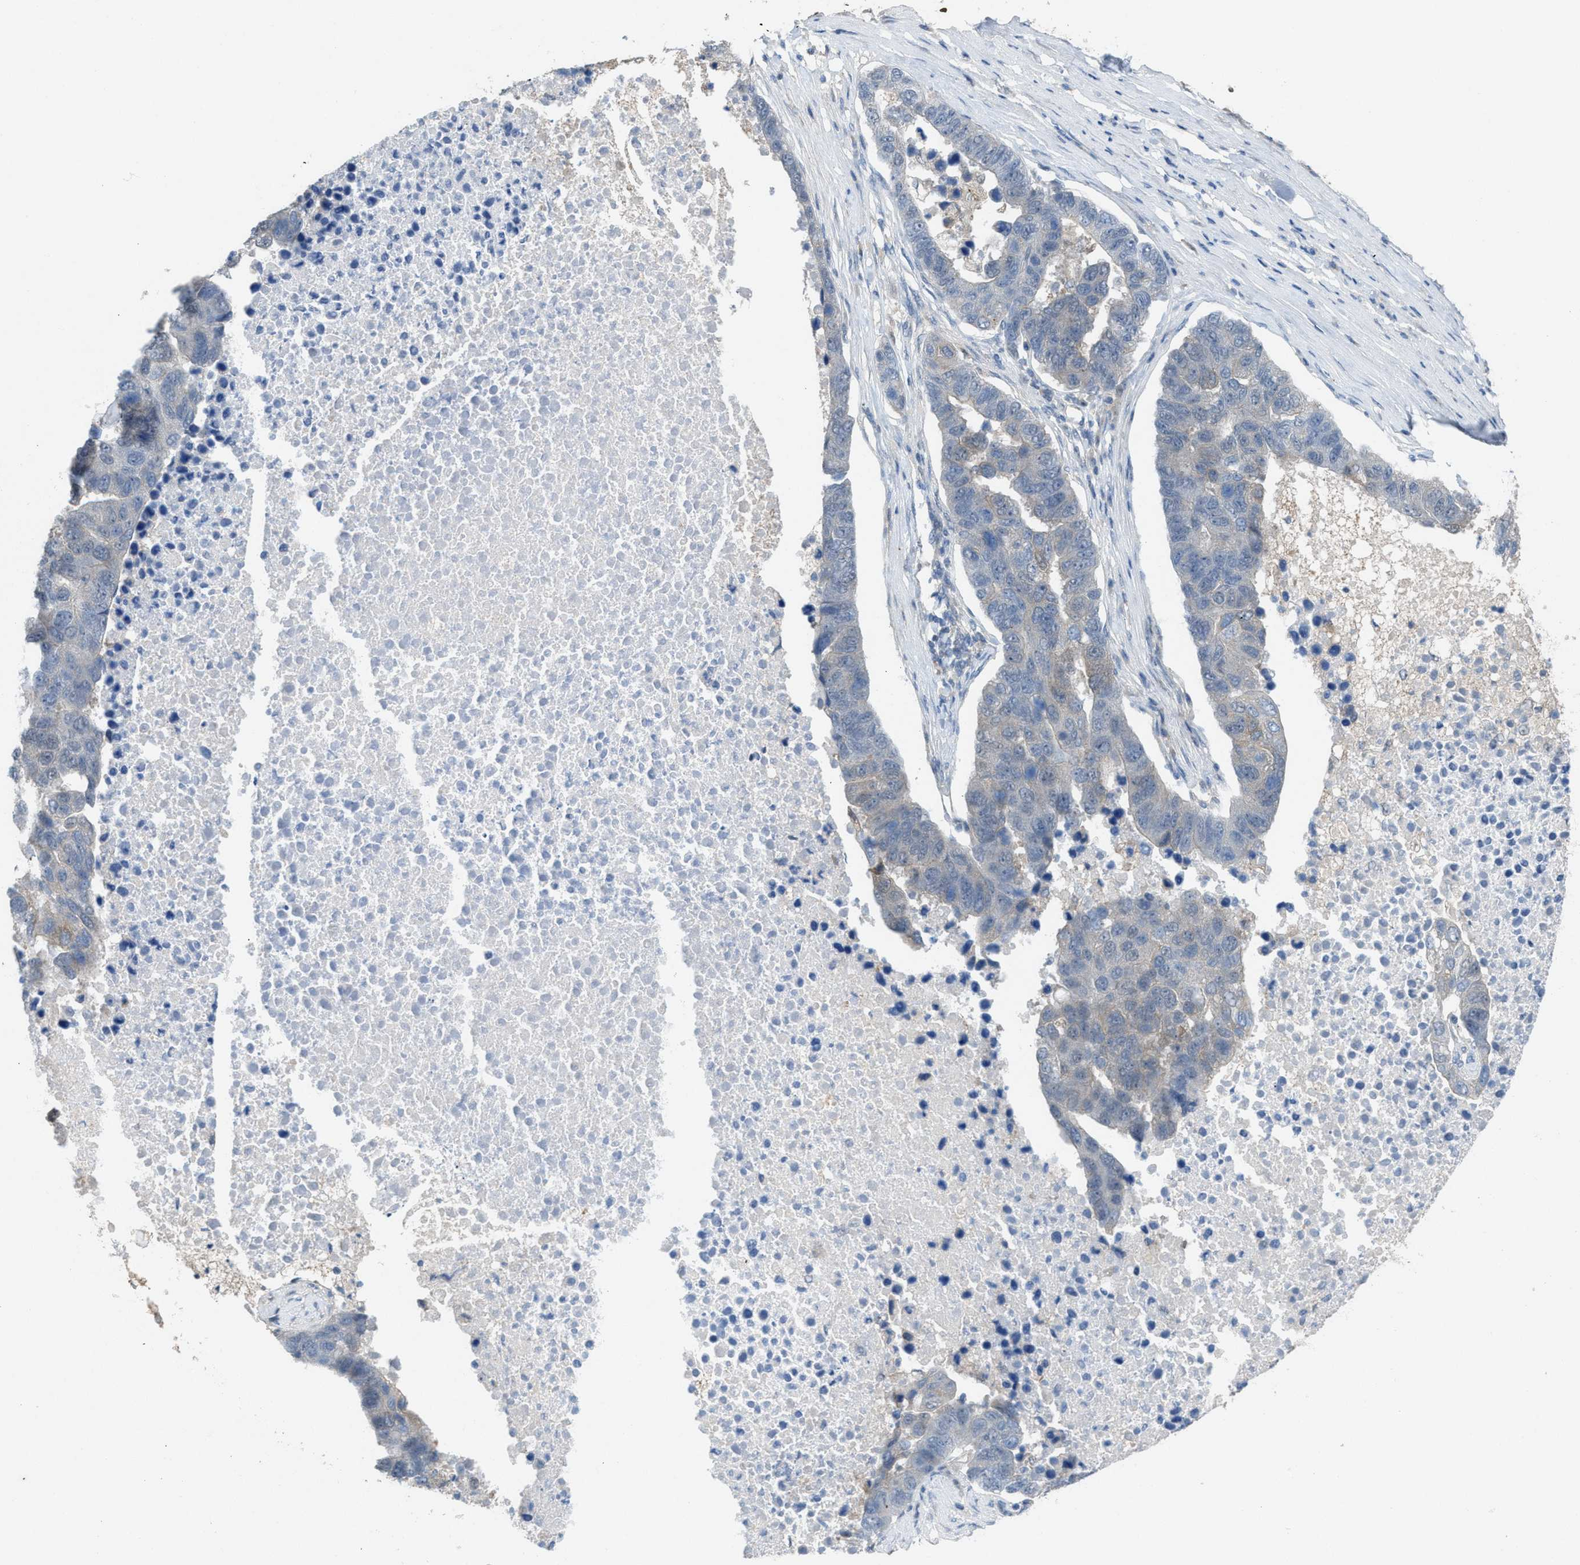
{"staining": {"intensity": "weak", "quantity": "<25%", "location": "cytoplasmic/membranous"}, "tissue": "pancreatic cancer", "cell_type": "Tumor cells", "image_type": "cancer", "snomed": [{"axis": "morphology", "description": "Adenocarcinoma, NOS"}, {"axis": "topography", "description": "Pancreas"}], "caption": "Tumor cells are negative for brown protein staining in adenocarcinoma (pancreatic). (Brightfield microscopy of DAB (3,3'-diaminobenzidine) immunohistochemistry (IHC) at high magnification).", "gene": "PLAA", "patient": {"sex": "female", "age": 61}}